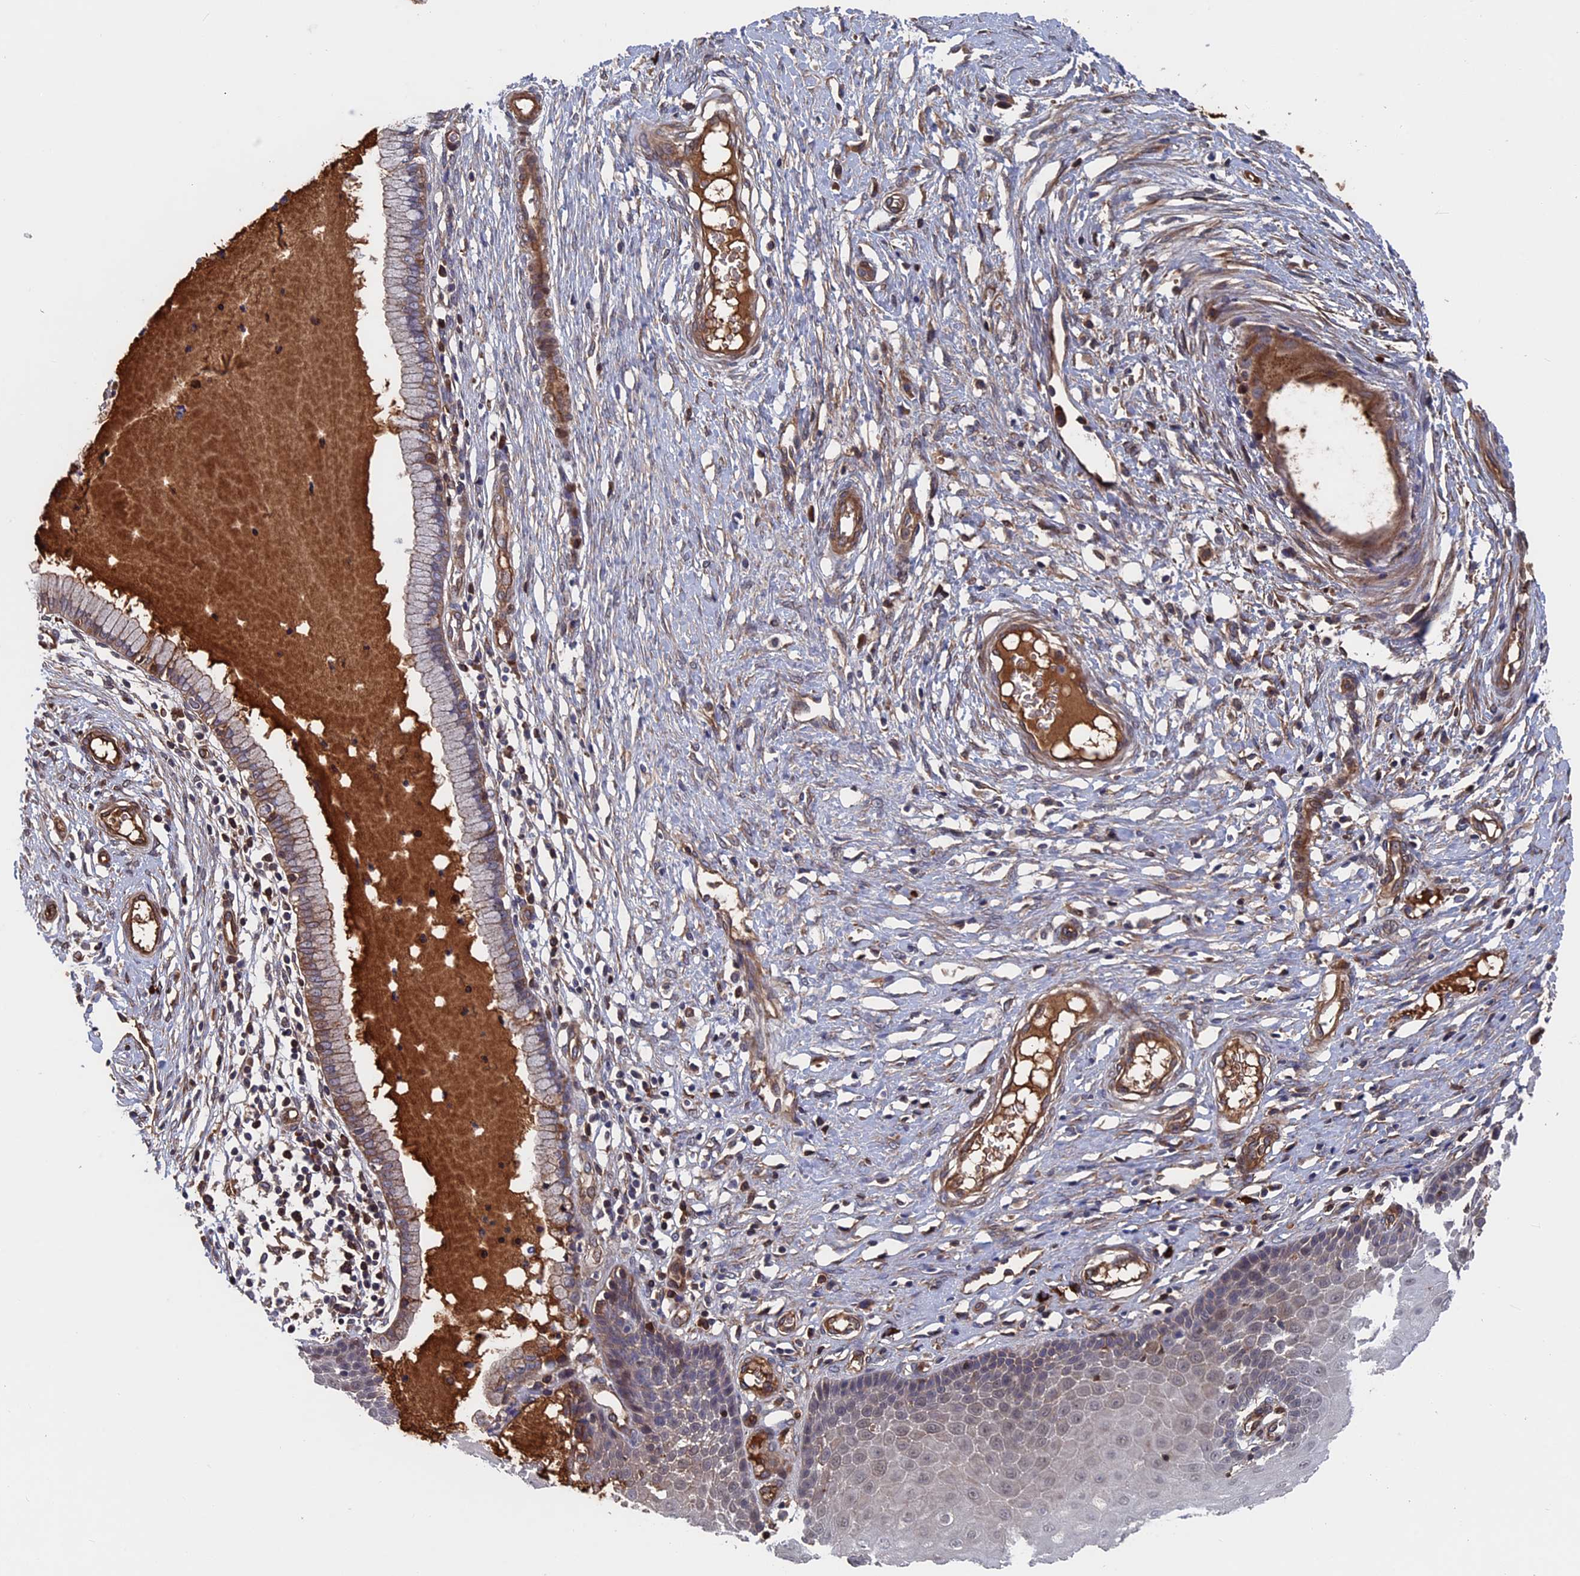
{"staining": {"intensity": "weak", "quantity": "25%-75%", "location": "cytoplasmic/membranous"}, "tissue": "cervix", "cell_type": "Glandular cells", "image_type": "normal", "snomed": [{"axis": "morphology", "description": "Normal tissue, NOS"}, {"axis": "topography", "description": "Cervix"}], "caption": "Immunohistochemical staining of normal cervix reveals 25%-75% levels of weak cytoplasmic/membranous protein expression in about 25%-75% of glandular cells.", "gene": "RPUSD1", "patient": {"sex": "female", "age": 55}}